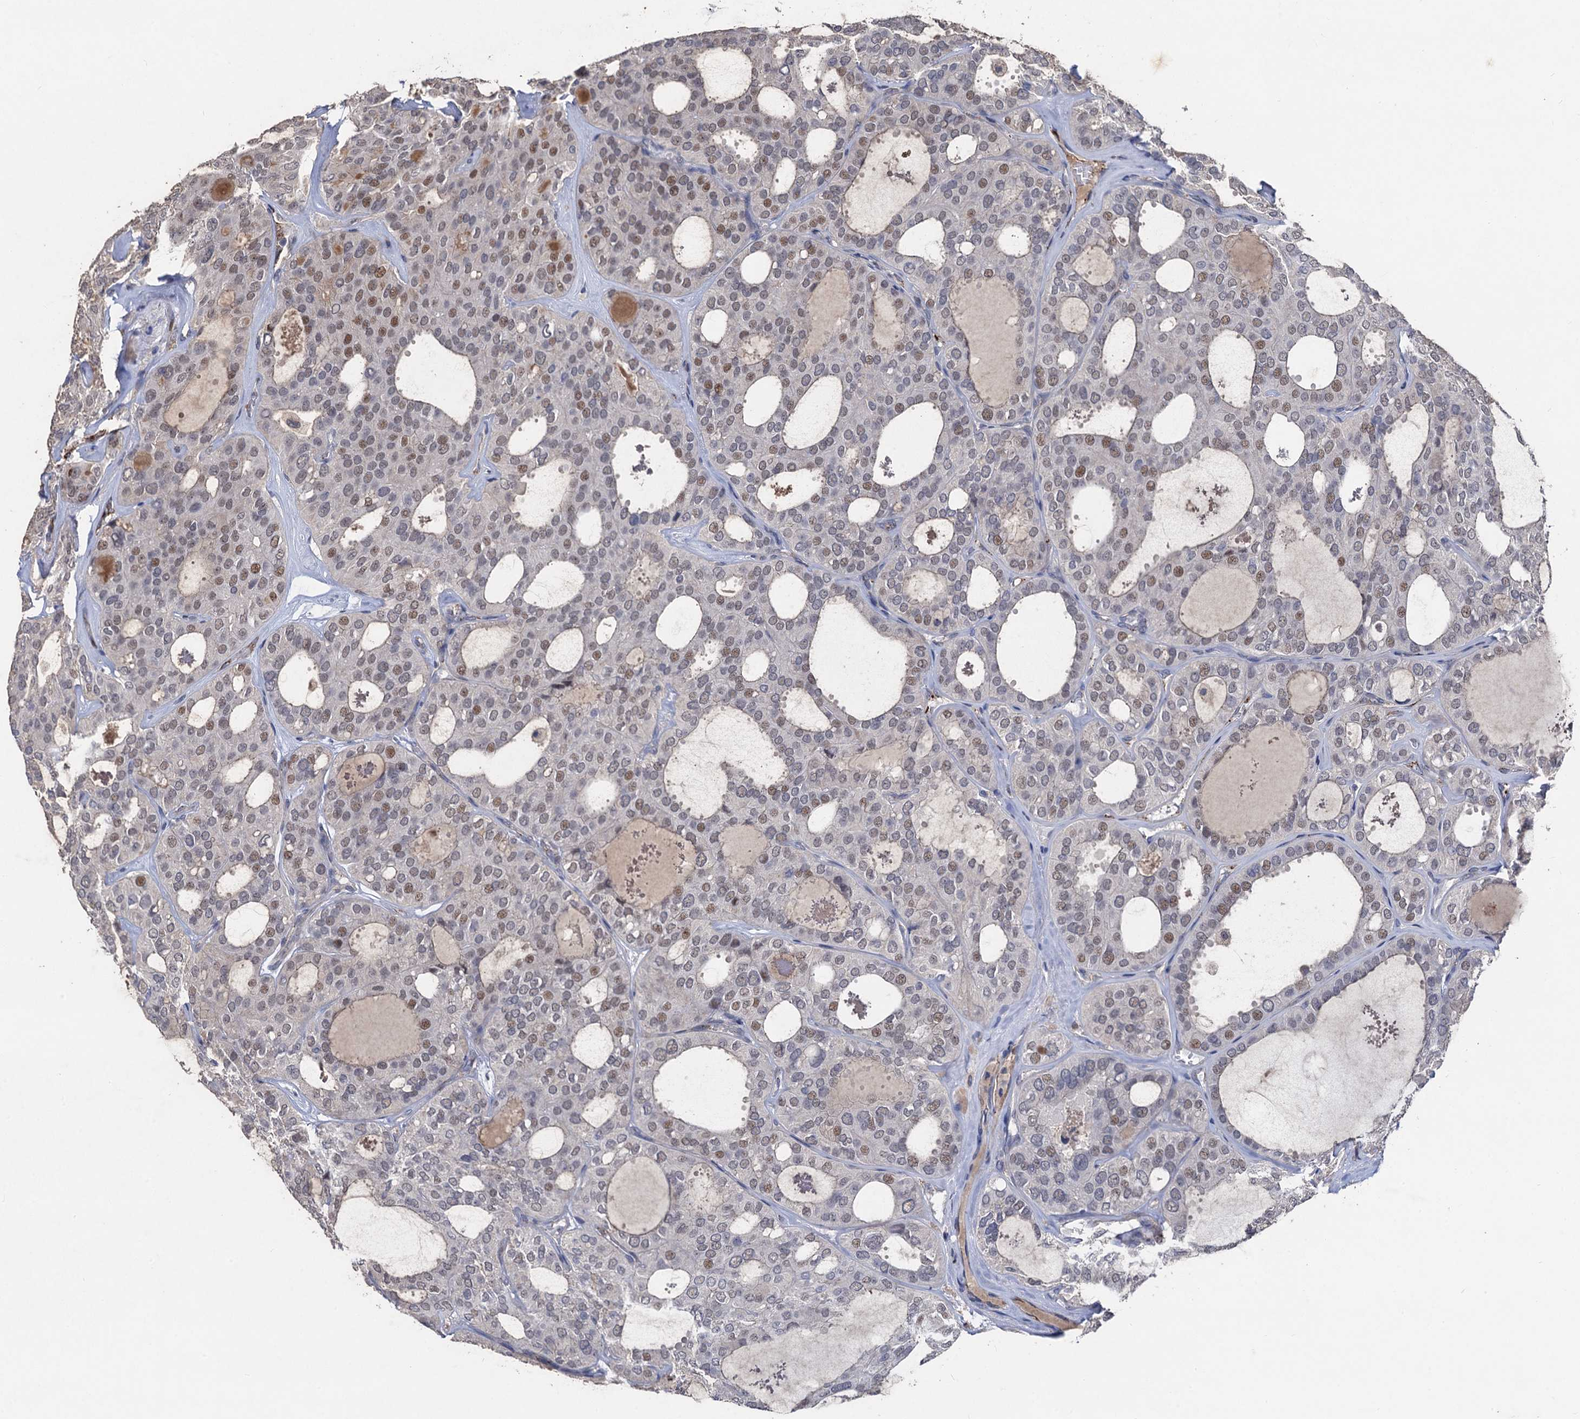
{"staining": {"intensity": "moderate", "quantity": "<25%", "location": "nuclear"}, "tissue": "thyroid cancer", "cell_type": "Tumor cells", "image_type": "cancer", "snomed": [{"axis": "morphology", "description": "Follicular adenoma carcinoma, NOS"}, {"axis": "topography", "description": "Thyroid gland"}], "caption": "IHC of human thyroid cancer (follicular adenoma carcinoma) exhibits low levels of moderate nuclear expression in approximately <25% of tumor cells.", "gene": "PPTC7", "patient": {"sex": "male", "age": 75}}